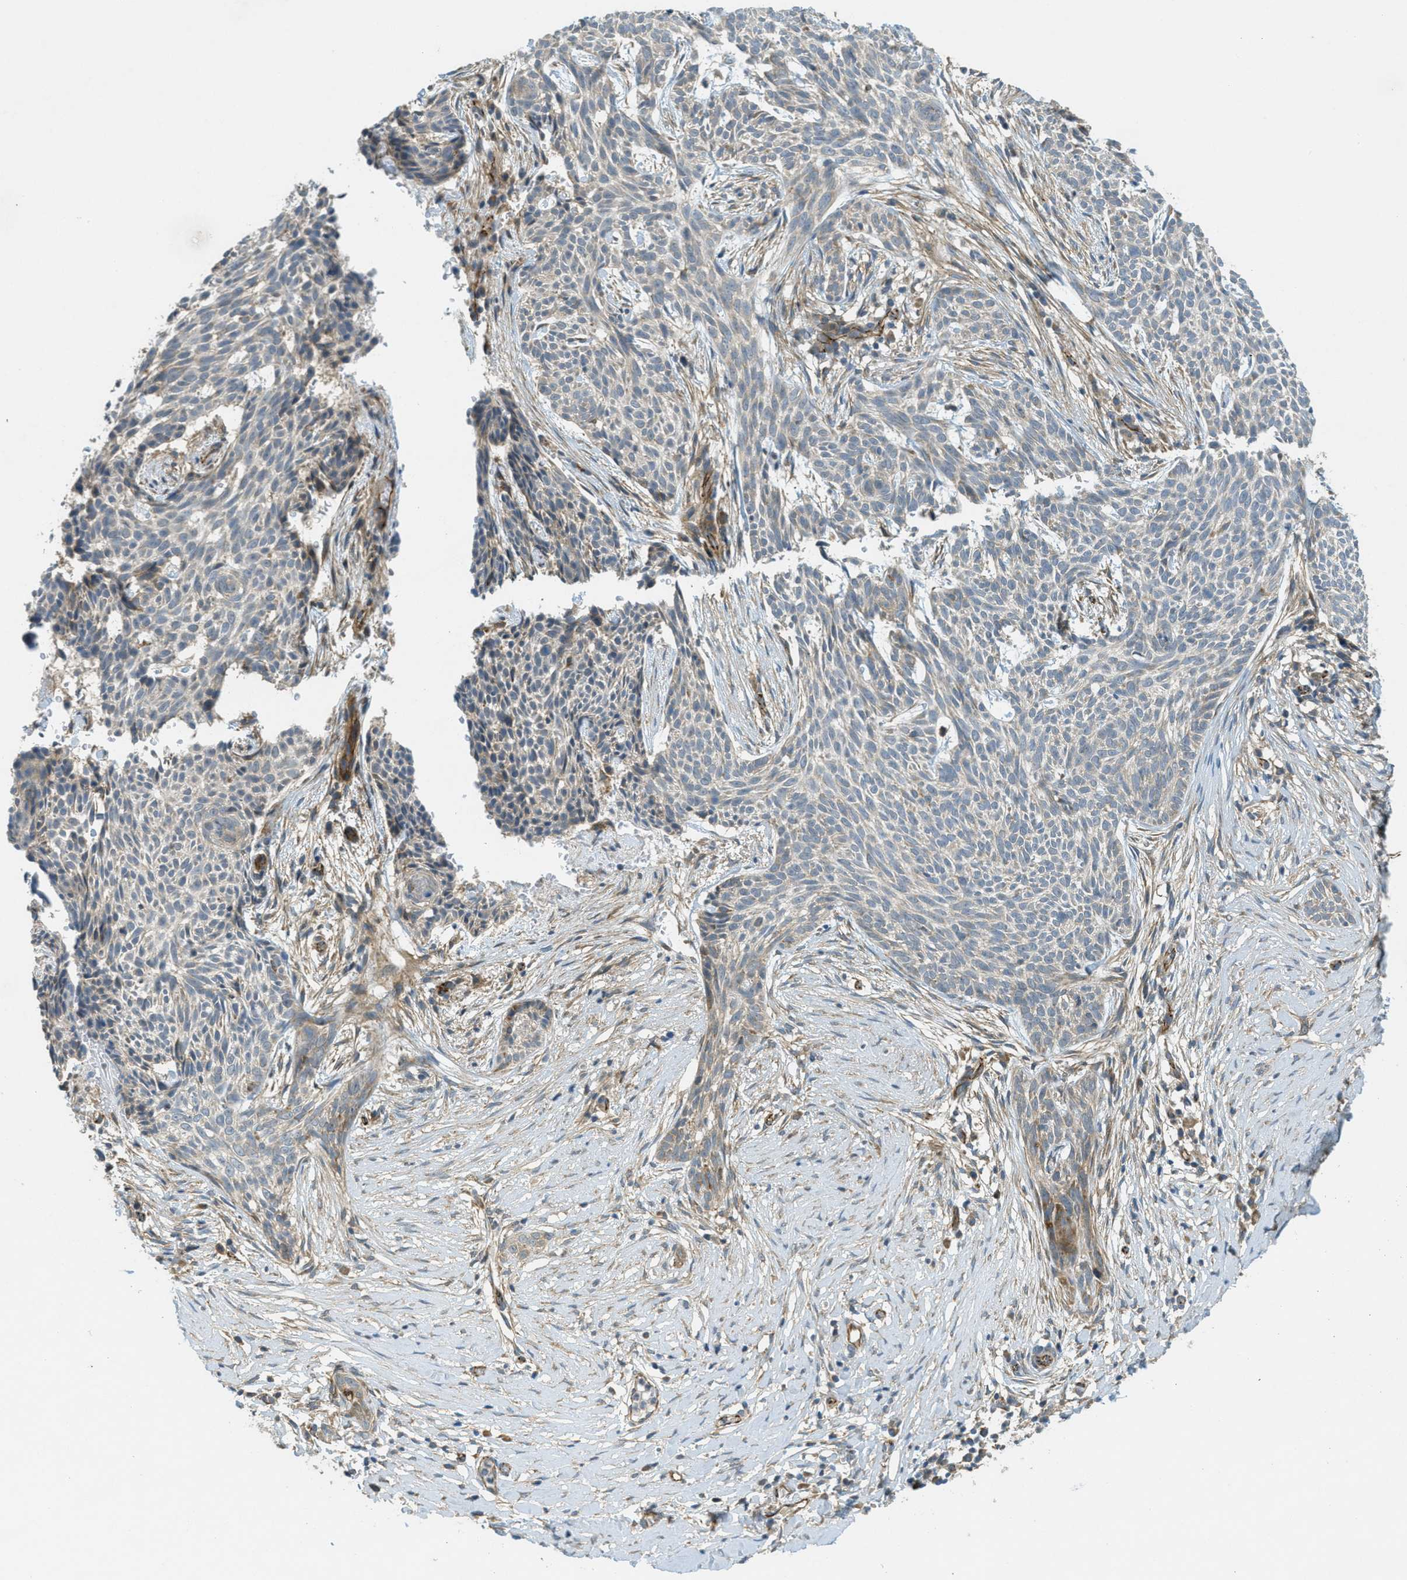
{"staining": {"intensity": "weak", "quantity": "<25%", "location": "cytoplasmic/membranous"}, "tissue": "skin cancer", "cell_type": "Tumor cells", "image_type": "cancer", "snomed": [{"axis": "morphology", "description": "Basal cell carcinoma"}, {"axis": "topography", "description": "Skin"}], "caption": "A histopathology image of human skin cancer is negative for staining in tumor cells. Brightfield microscopy of immunohistochemistry stained with DAB (3,3'-diaminobenzidine) (brown) and hematoxylin (blue), captured at high magnification.", "gene": "JCAD", "patient": {"sex": "female", "age": 59}}